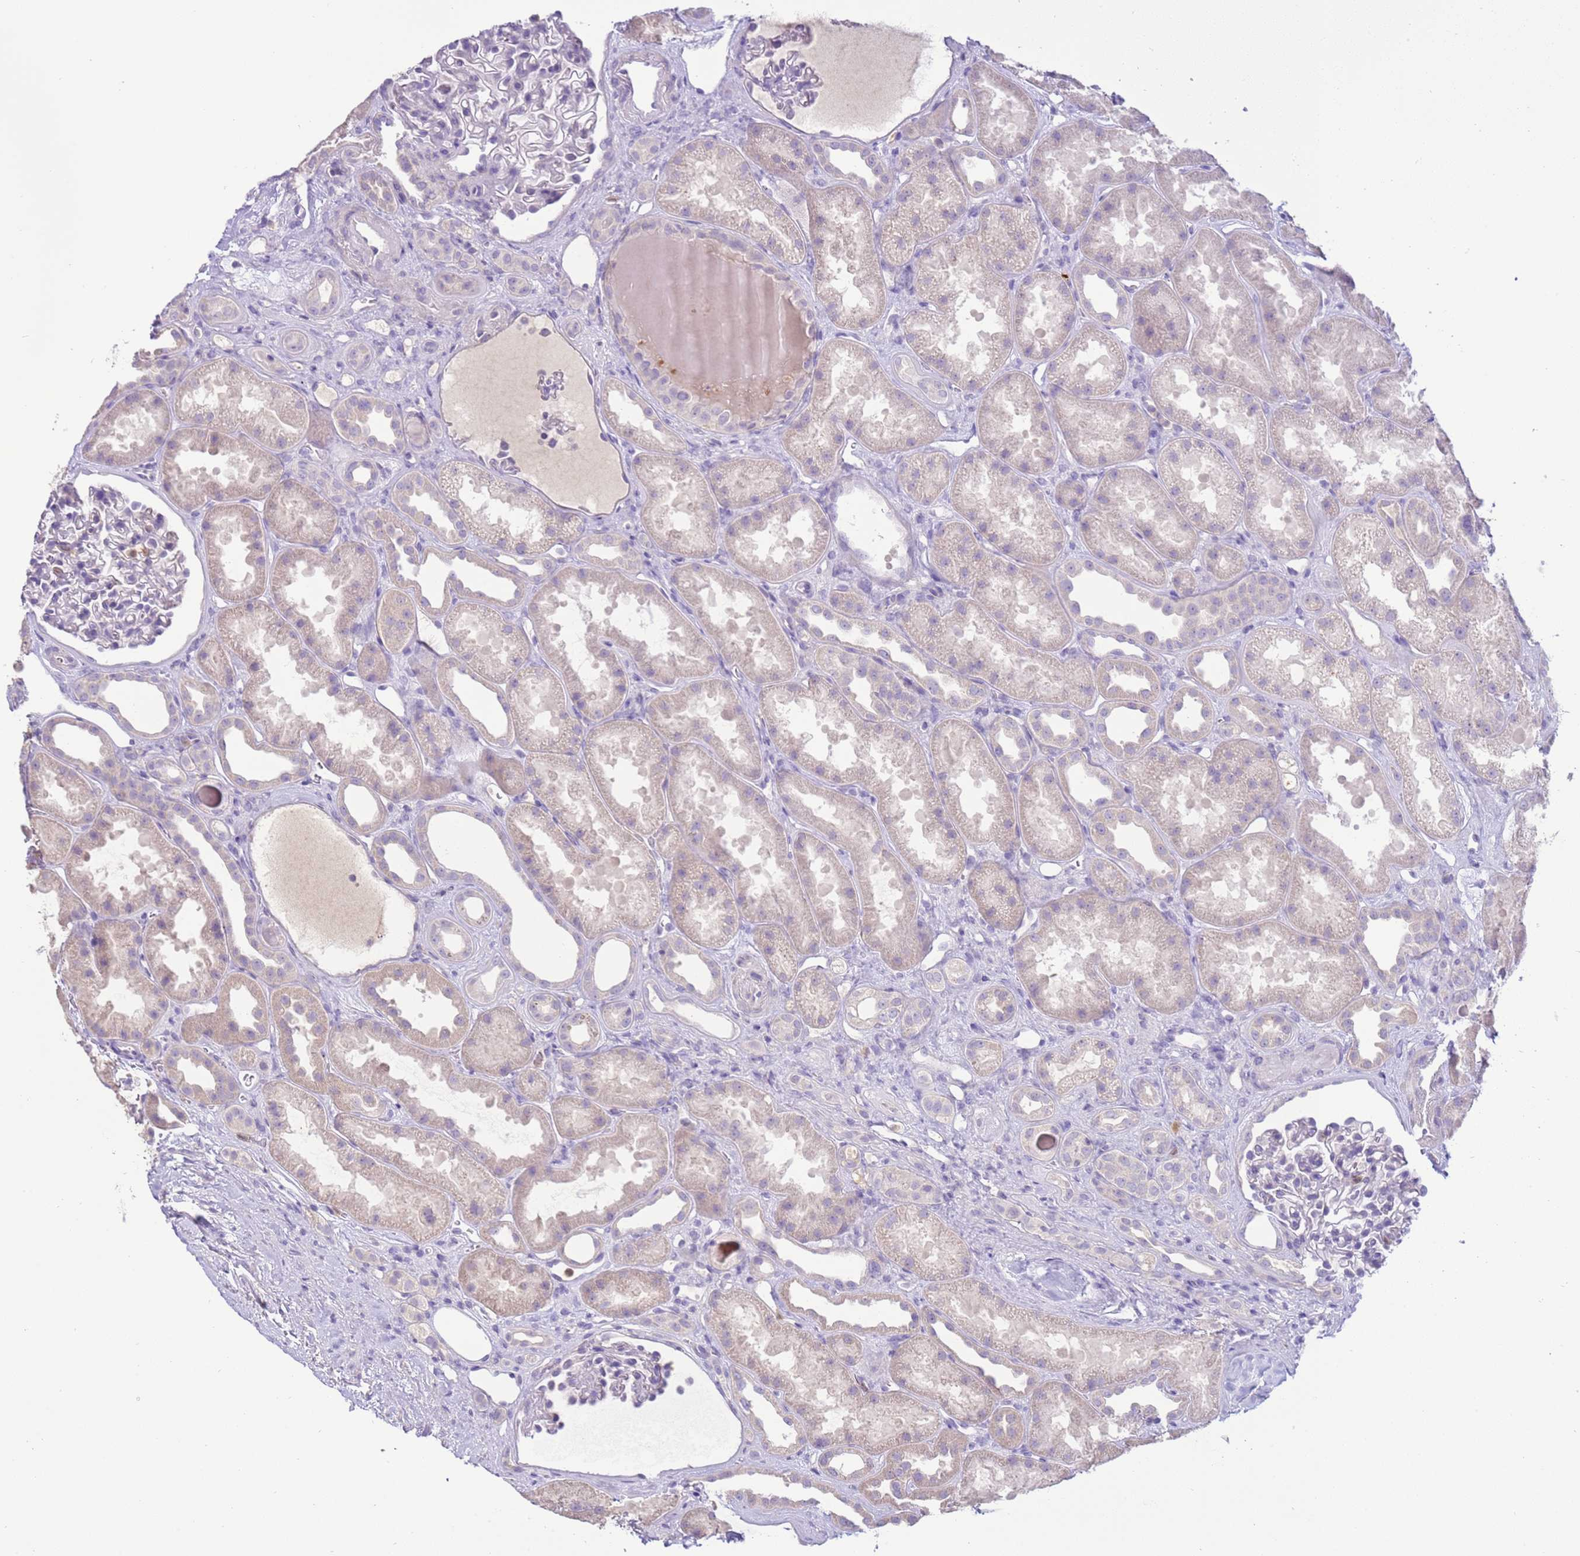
{"staining": {"intensity": "negative", "quantity": "none", "location": "none"}, "tissue": "kidney", "cell_type": "Cells in glomeruli", "image_type": "normal", "snomed": [{"axis": "morphology", "description": "Normal tissue, NOS"}, {"axis": "topography", "description": "Kidney"}], "caption": "The micrograph displays no staining of cells in glomeruli in unremarkable kidney. (DAB IHC with hematoxylin counter stain).", "gene": "IL2RG", "patient": {"sex": "male", "age": 61}}